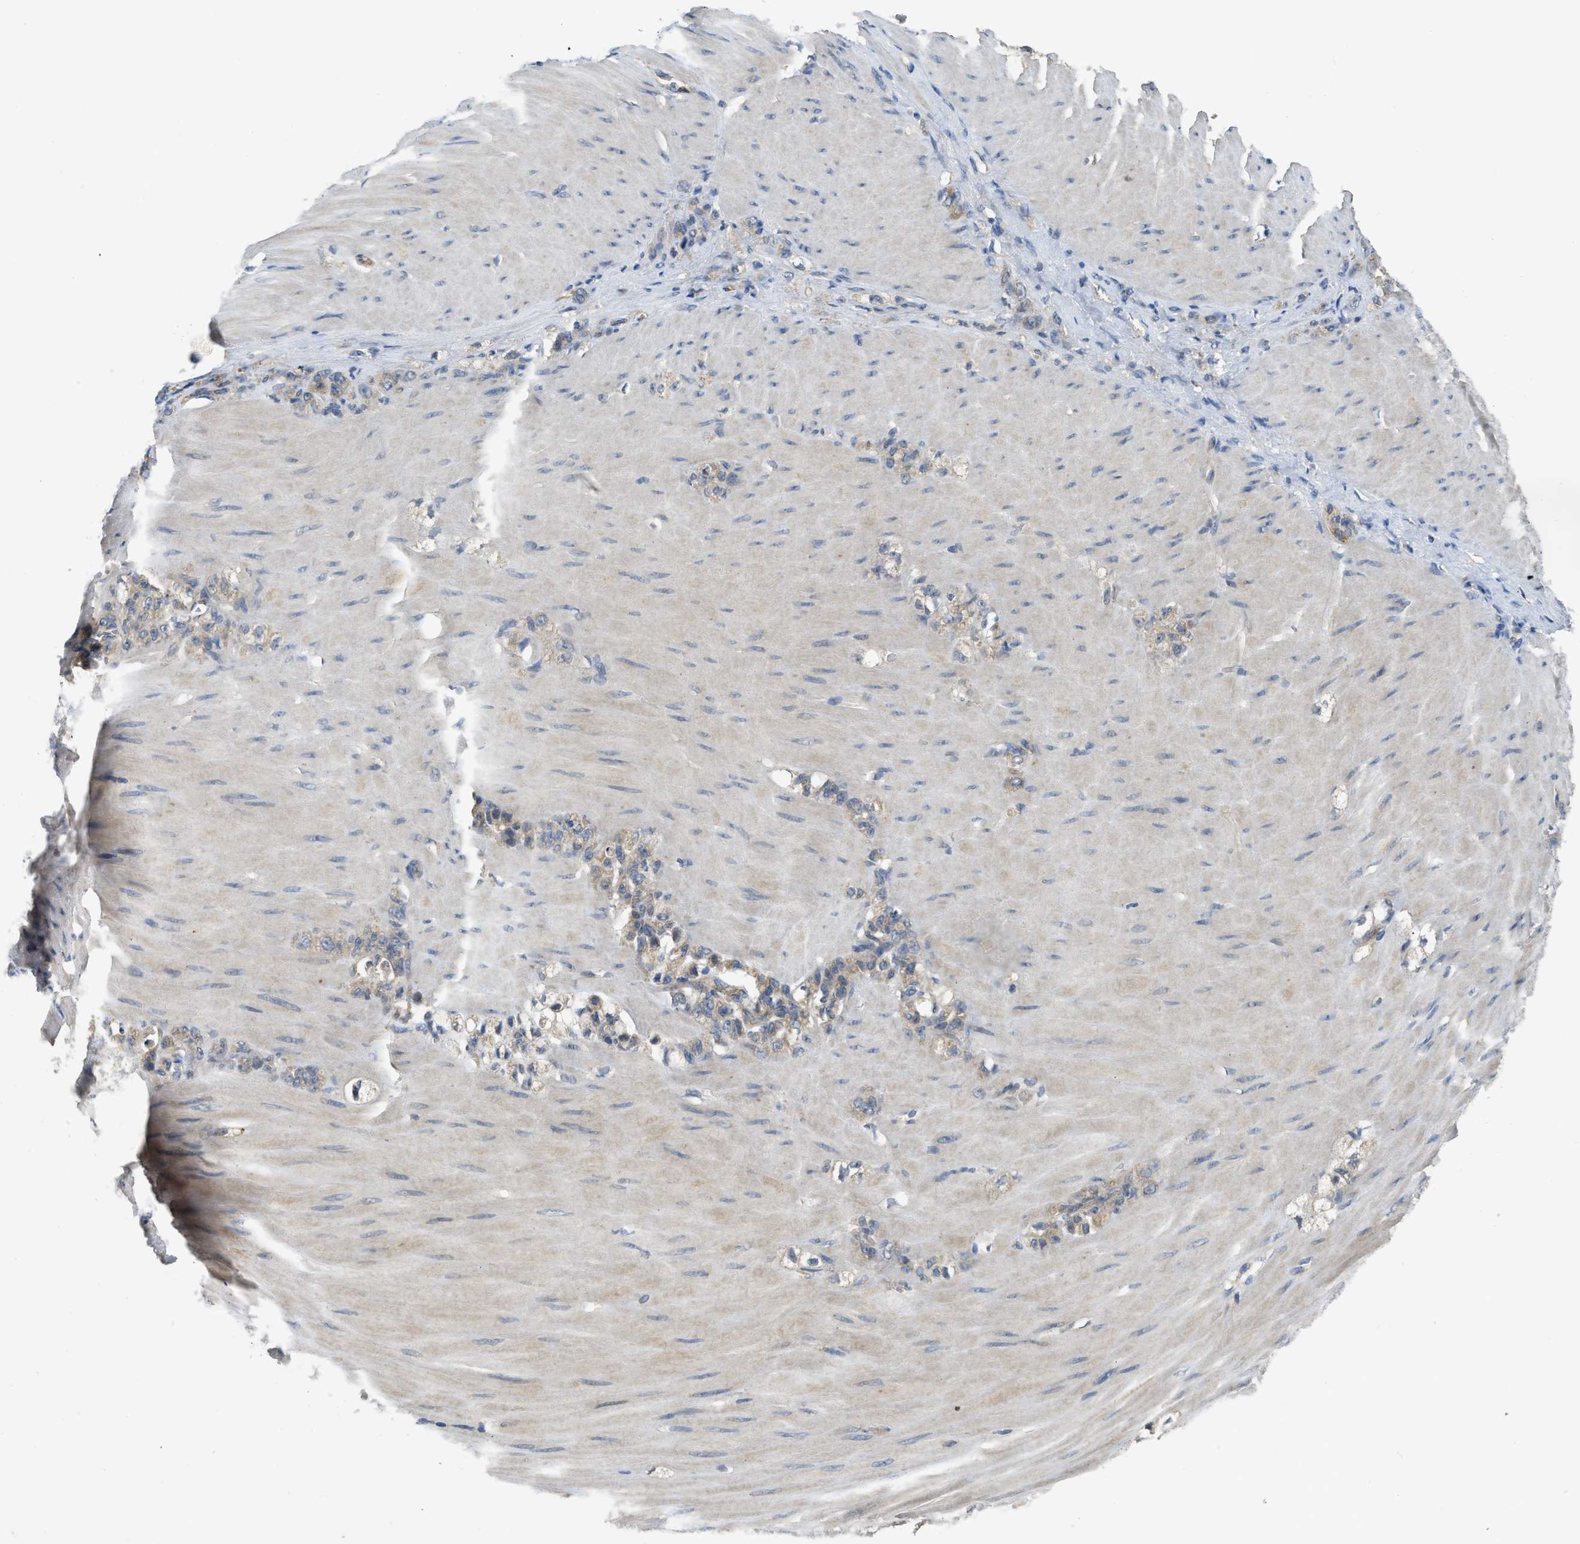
{"staining": {"intensity": "weak", "quantity": ">75%", "location": "cytoplasmic/membranous"}, "tissue": "stomach cancer", "cell_type": "Tumor cells", "image_type": "cancer", "snomed": [{"axis": "morphology", "description": "Normal tissue, NOS"}, {"axis": "morphology", "description": "Adenocarcinoma, NOS"}, {"axis": "topography", "description": "Stomach"}], "caption": "DAB (3,3'-diaminobenzidine) immunohistochemical staining of human stomach cancer (adenocarcinoma) reveals weak cytoplasmic/membranous protein expression in about >75% of tumor cells.", "gene": "PPP3CA", "patient": {"sex": "male", "age": 82}}